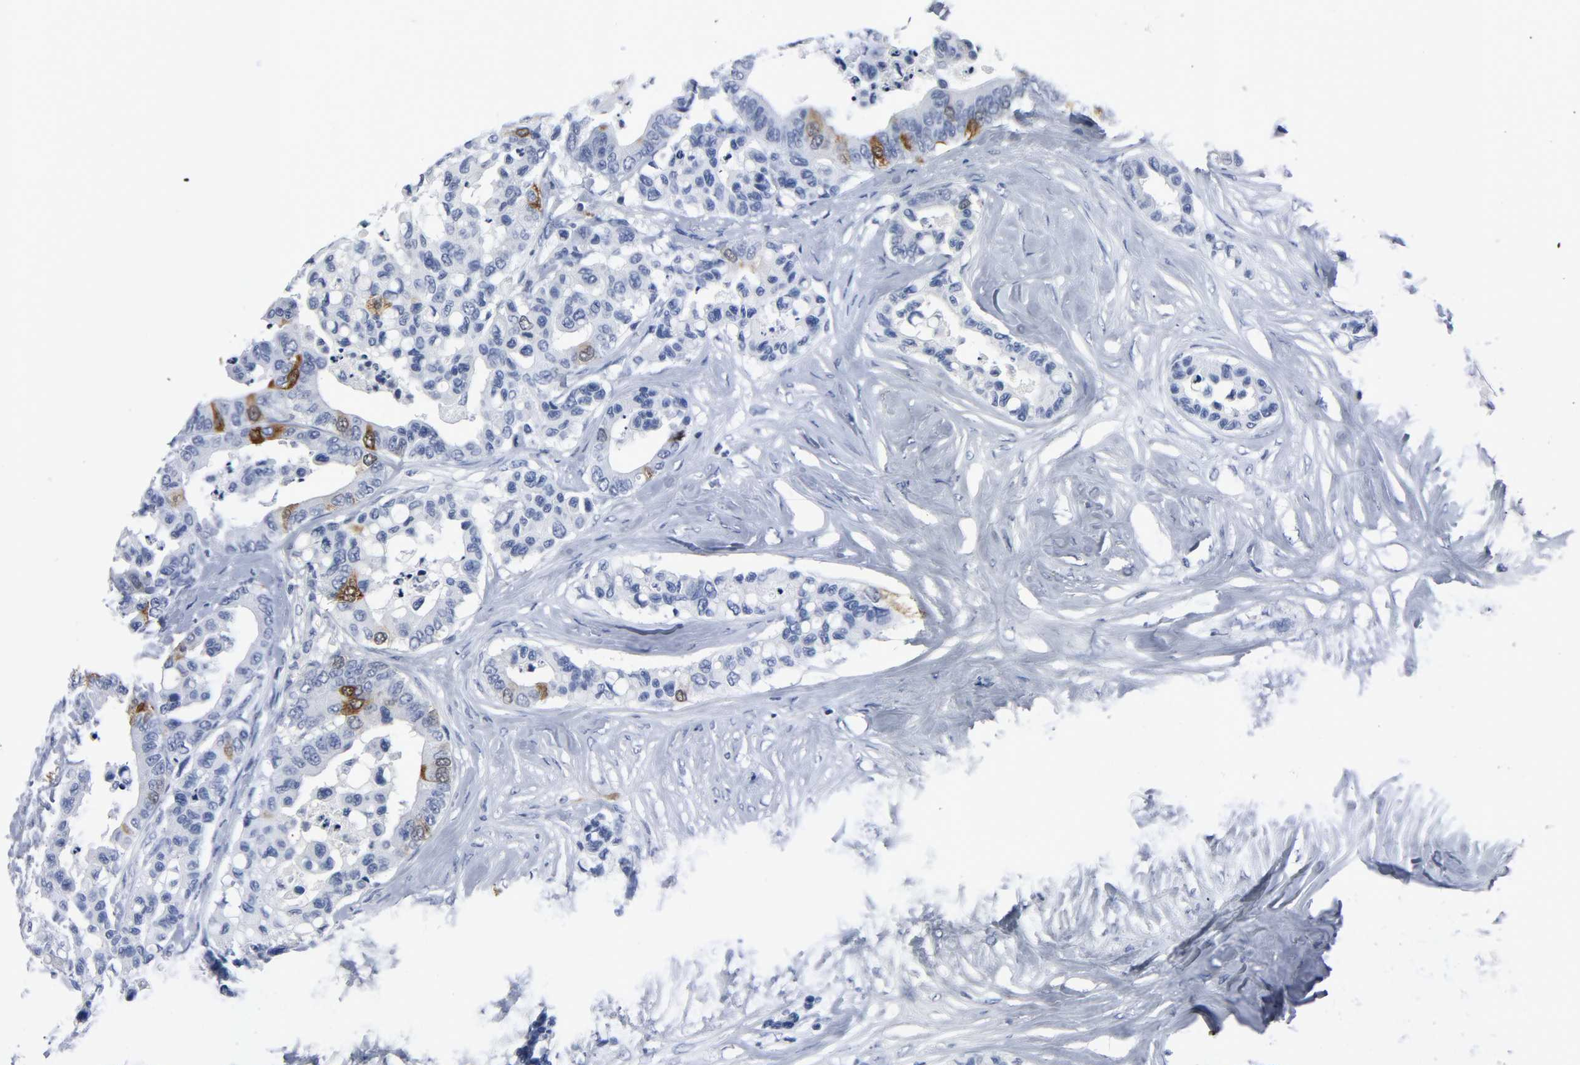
{"staining": {"intensity": "strong", "quantity": "<25%", "location": "cytoplasmic/membranous,nuclear"}, "tissue": "colorectal cancer", "cell_type": "Tumor cells", "image_type": "cancer", "snomed": [{"axis": "morphology", "description": "Adenocarcinoma, NOS"}, {"axis": "topography", "description": "Colon"}], "caption": "Protein analysis of adenocarcinoma (colorectal) tissue demonstrates strong cytoplasmic/membranous and nuclear staining in about <25% of tumor cells. (Stains: DAB in brown, nuclei in blue, Microscopy: brightfield microscopy at high magnification).", "gene": "CDC20", "patient": {"sex": "male", "age": 82}}